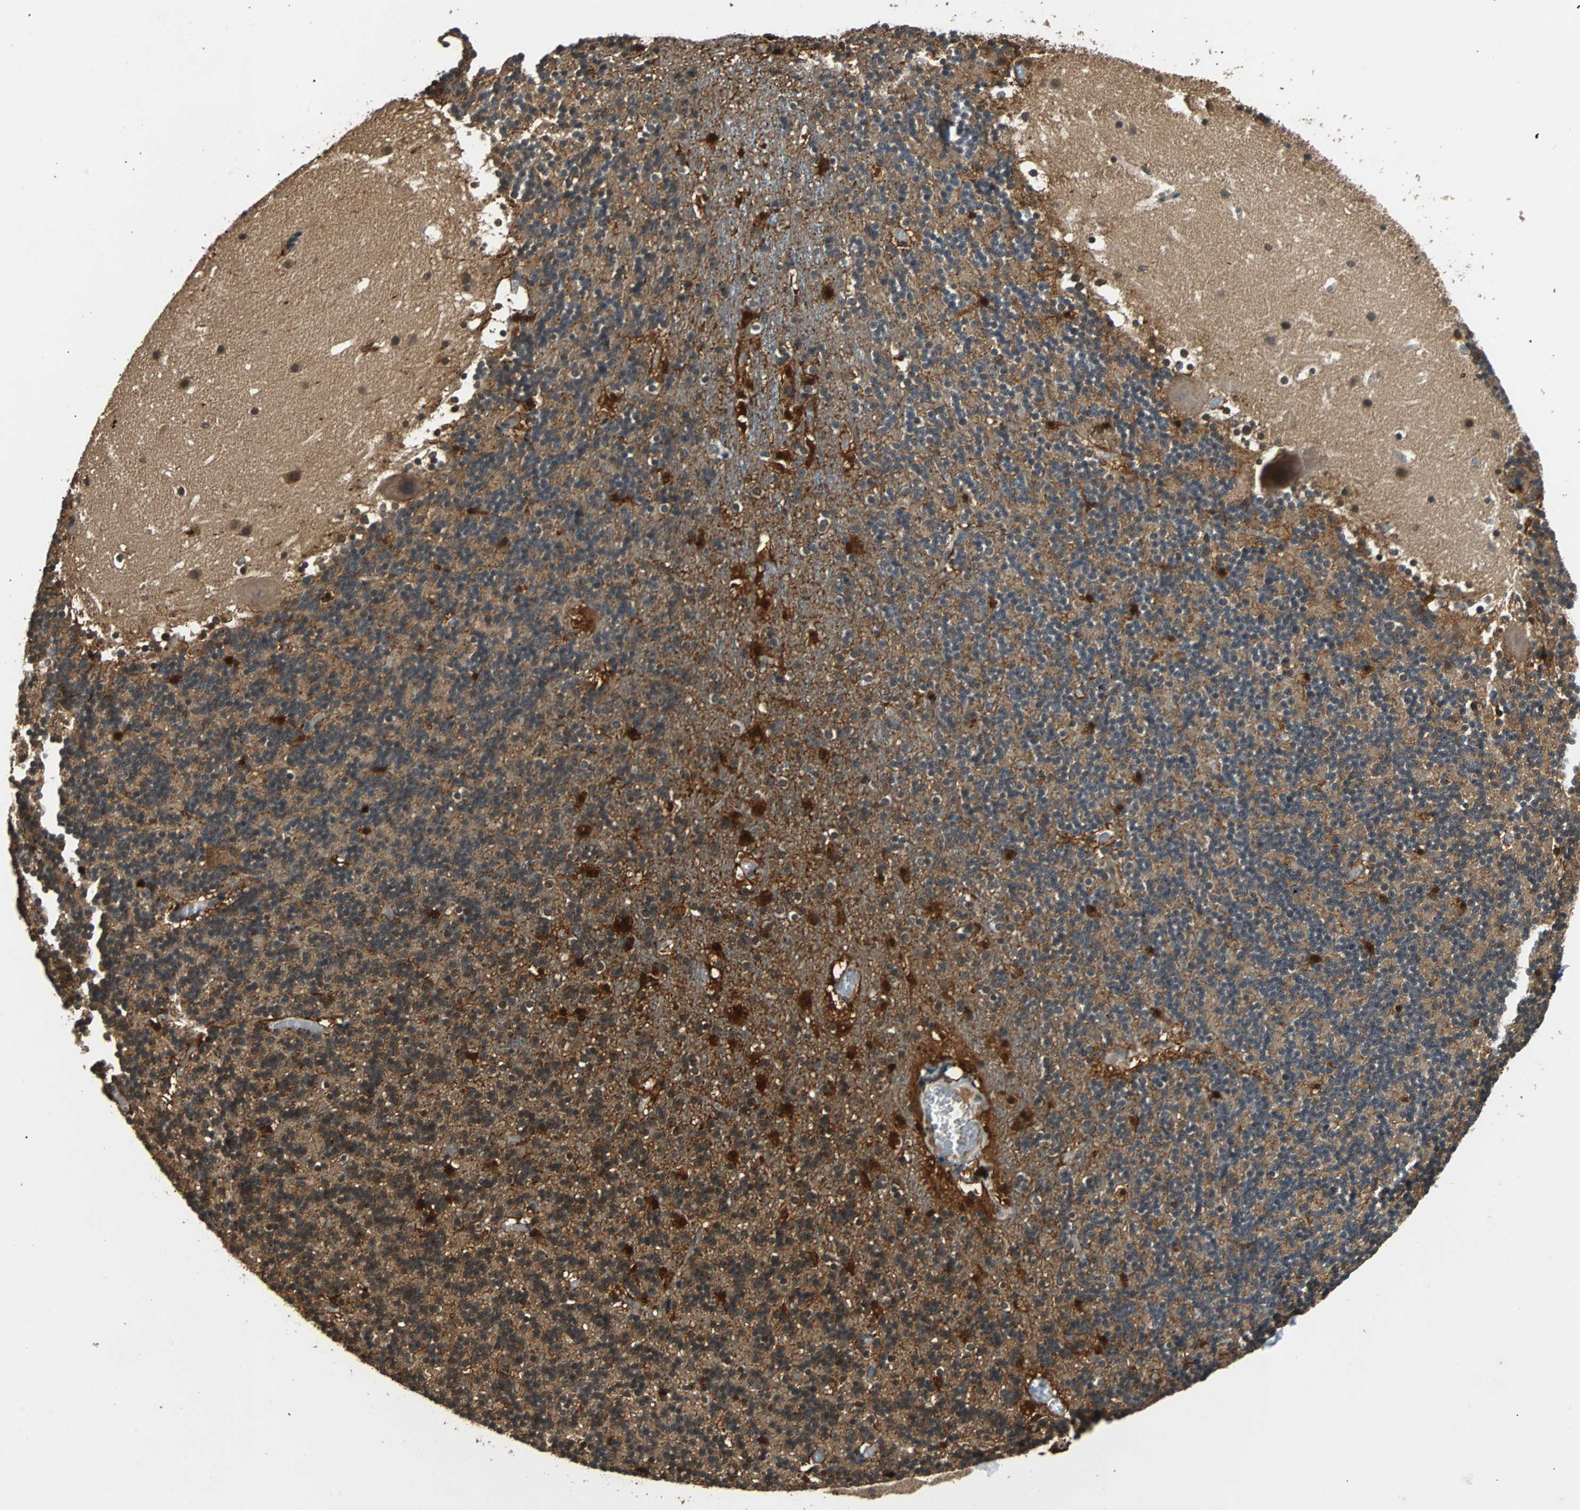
{"staining": {"intensity": "moderate", "quantity": ">75%", "location": "cytoplasmic/membranous"}, "tissue": "cerebellum", "cell_type": "Cells in granular layer", "image_type": "normal", "snomed": [{"axis": "morphology", "description": "Normal tissue, NOS"}, {"axis": "topography", "description": "Cerebellum"}], "caption": "Immunohistochemistry (DAB (3,3'-diaminobenzidine)) staining of normal cerebellum reveals moderate cytoplasmic/membranous protein staining in about >75% of cells in granular layer. The staining is performed using DAB (3,3'-diaminobenzidine) brown chromogen to label protein expression. The nuclei are counter-stained blue using hematoxylin.", "gene": "PRDX6", "patient": {"sex": "male", "age": 45}}